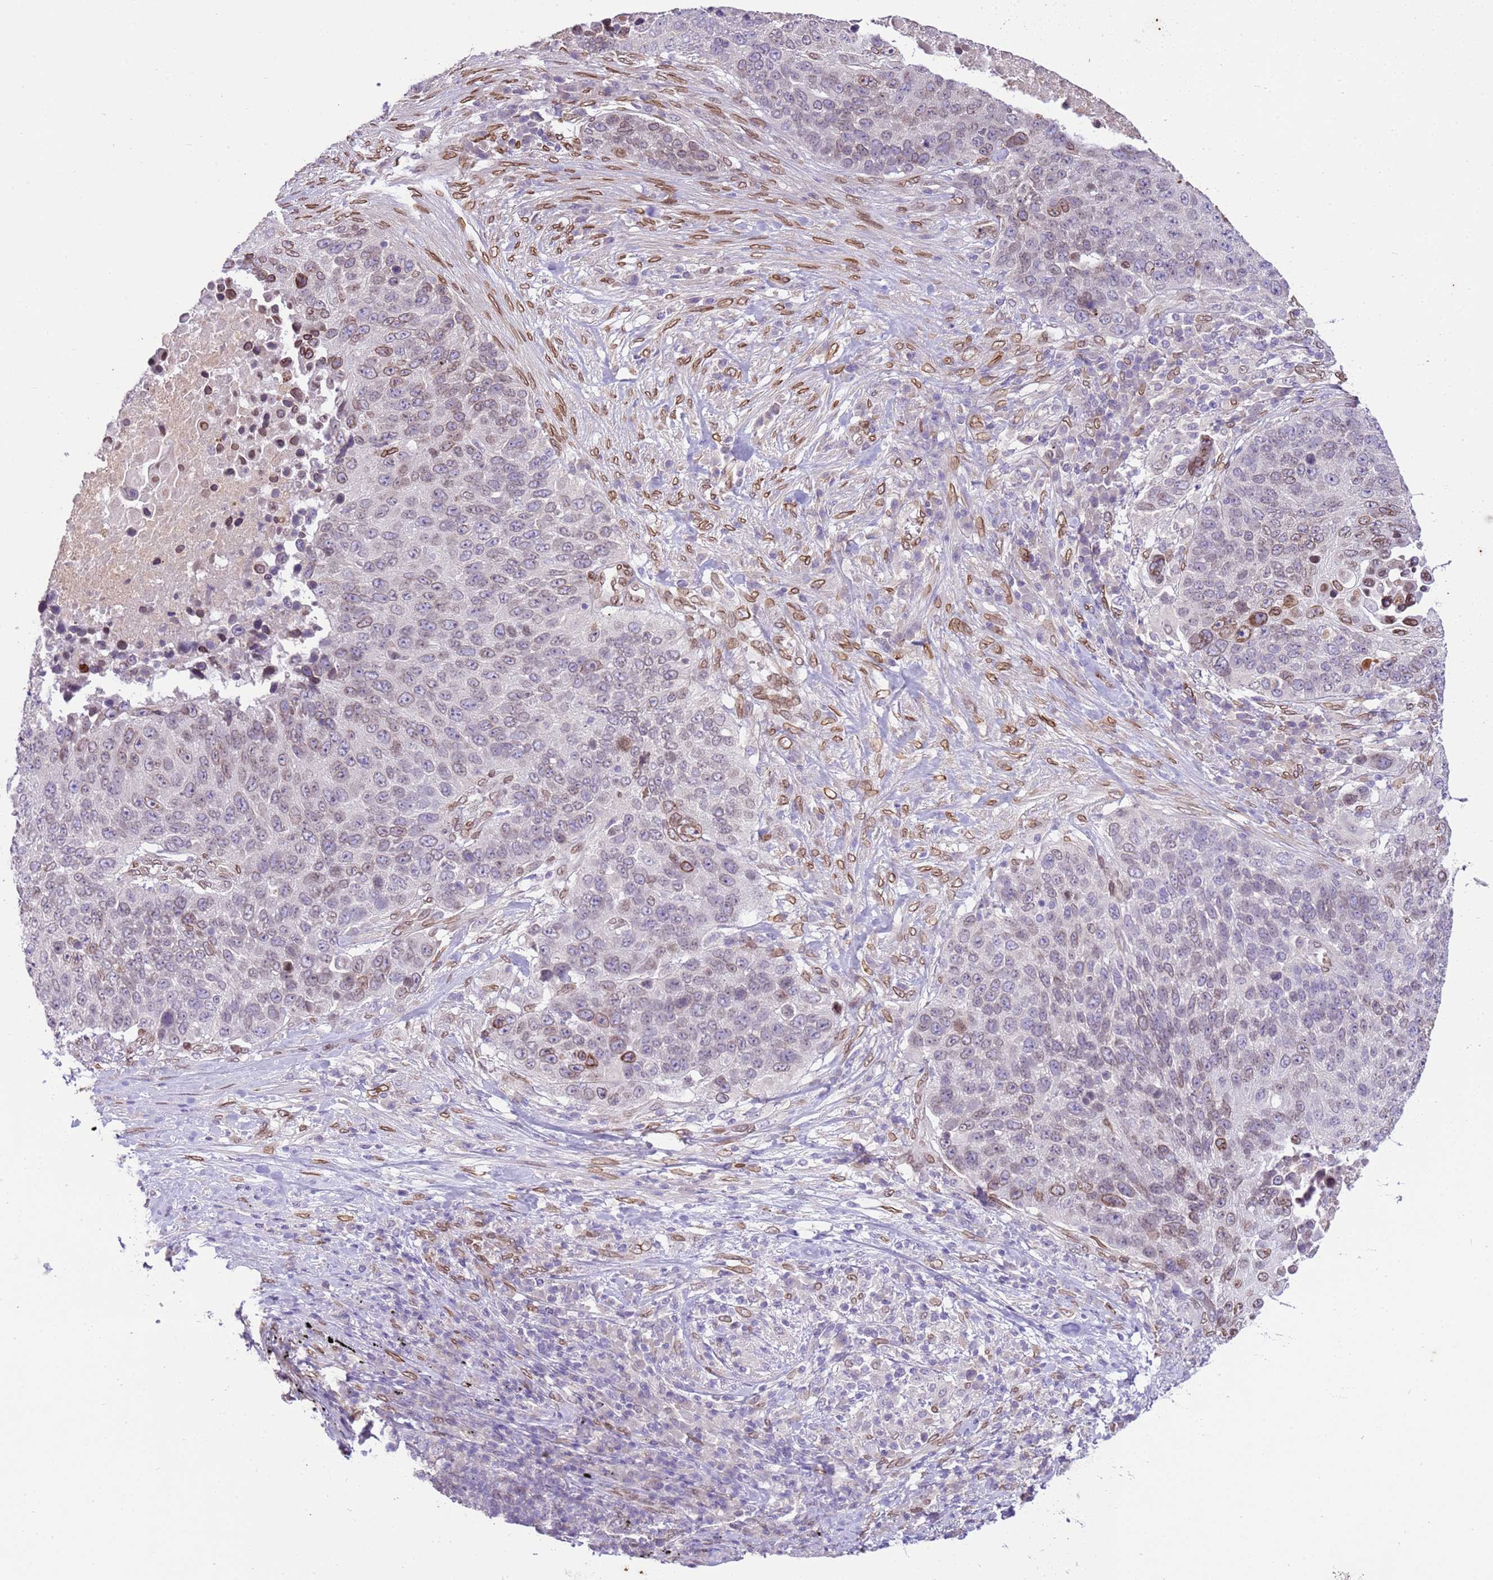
{"staining": {"intensity": "negative", "quantity": "none", "location": "none"}, "tissue": "lung cancer", "cell_type": "Tumor cells", "image_type": "cancer", "snomed": [{"axis": "morphology", "description": "Normal tissue, NOS"}, {"axis": "morphology", "description": "Squamous cell carcinoma, NOS"}, {"axis": "topography", "description": "Lymph node"}, {"axis": "topography", "description": "Lung"}], "caption": "An image of human lung cancer (squamous cell carcinoma) is negative for staining in tumor cells.", "gene": "TMEM47", "patient": {"sex": "male", "age": 66}}